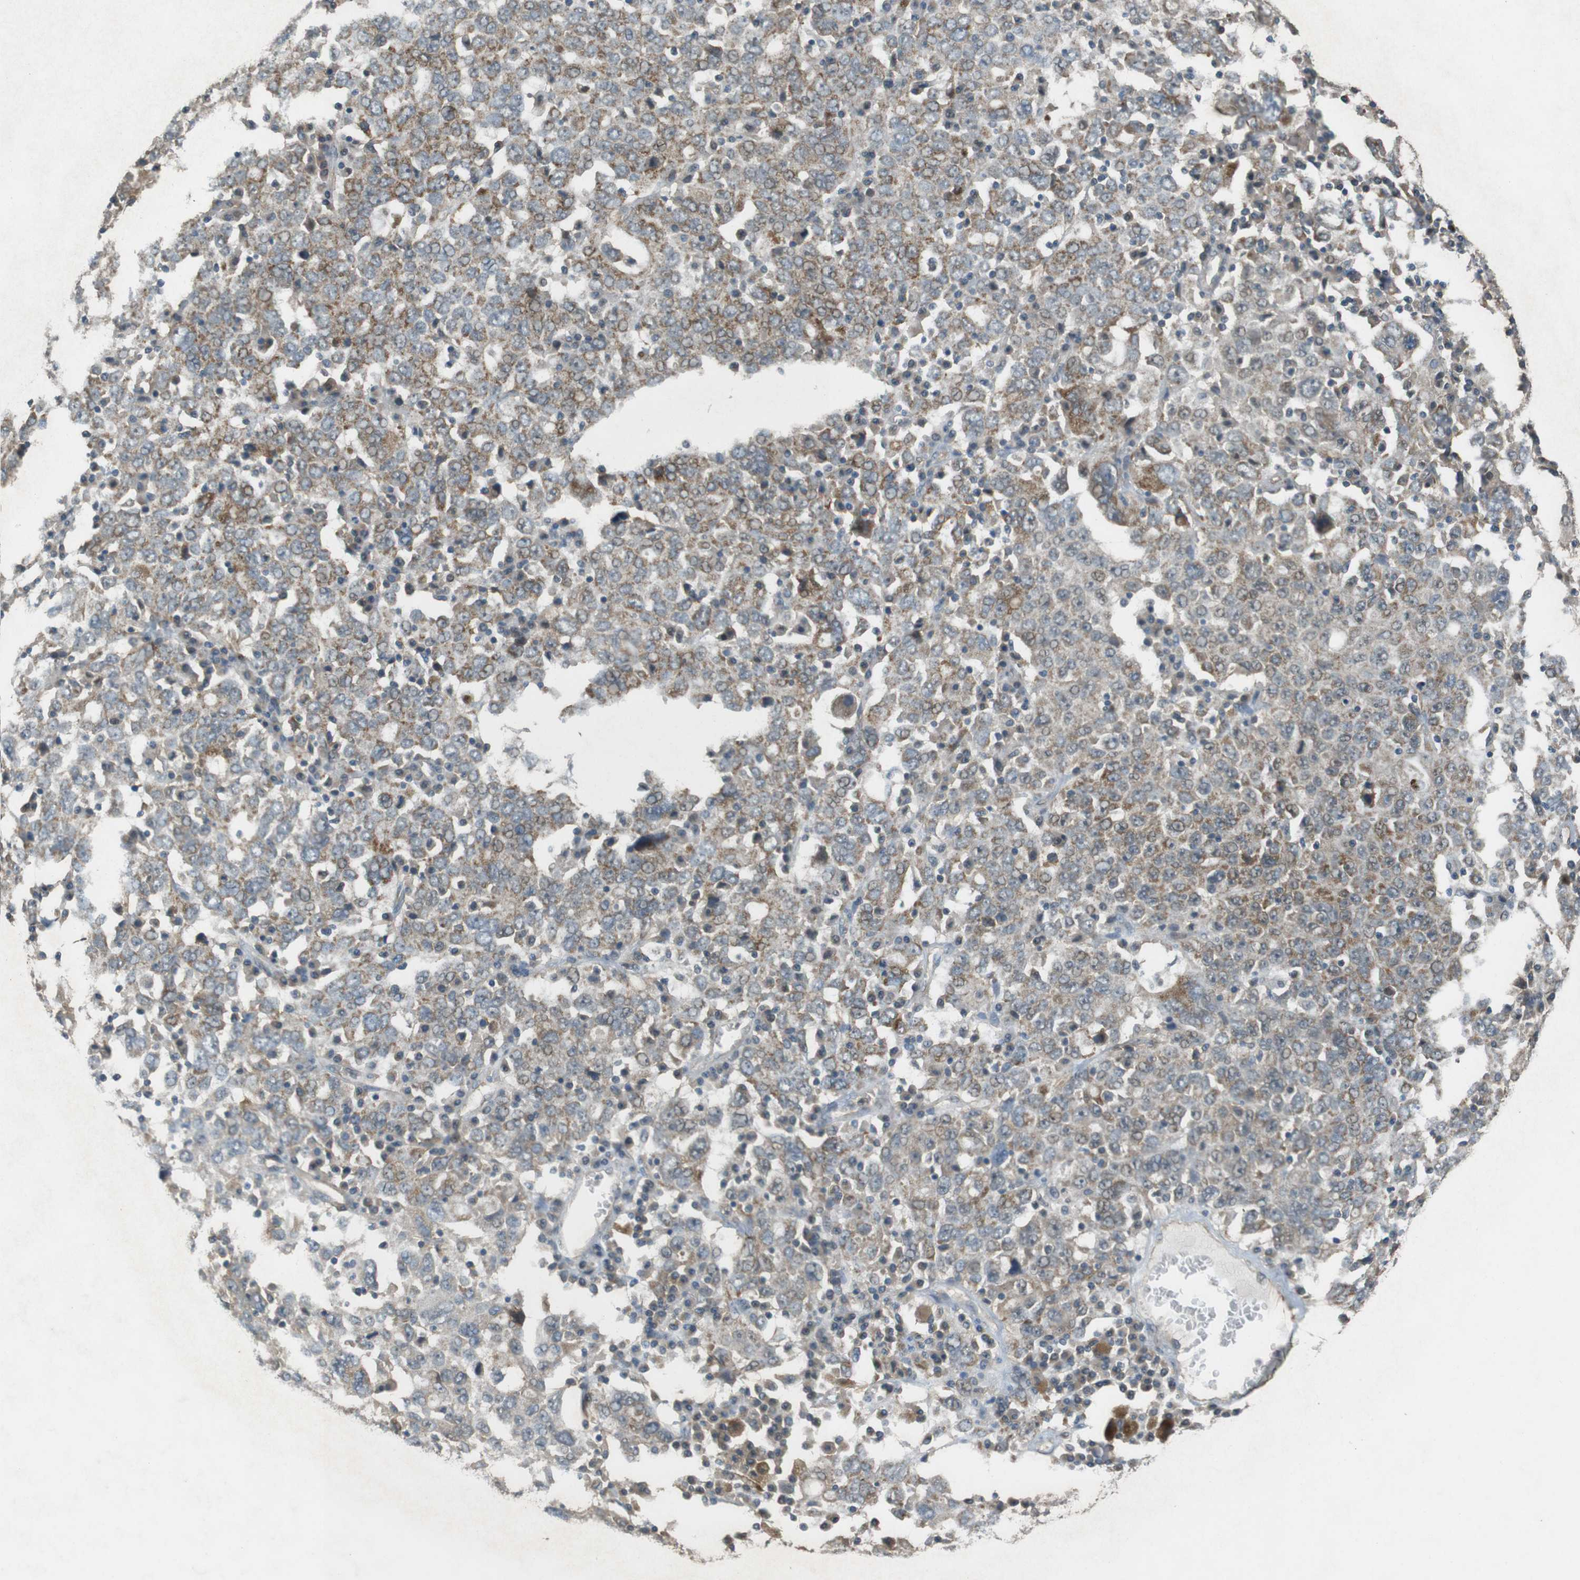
{"staining": {"intensity": "weak", "quantity": "25%-75%", "location": "cytoplasmic/membranous"}, "tissue": "ovarian cancer", "cell_type": "Tumor cells", "image_type": "cancer", "snomed": [{"axis": "morphology", "description": "Carcinoma, endometroid"}, {"axis": "topography", "description": "Ovary"}], "caption": "This image demonstrates immunohistochemistry staining of human ovarian endometroid carcinoma, with low weak cytoplasmic/membranous expression in about 25%-75% of tumor cells.", "gene": "ZDHHC20", "patient": {"sex": "female", "age": 62}}